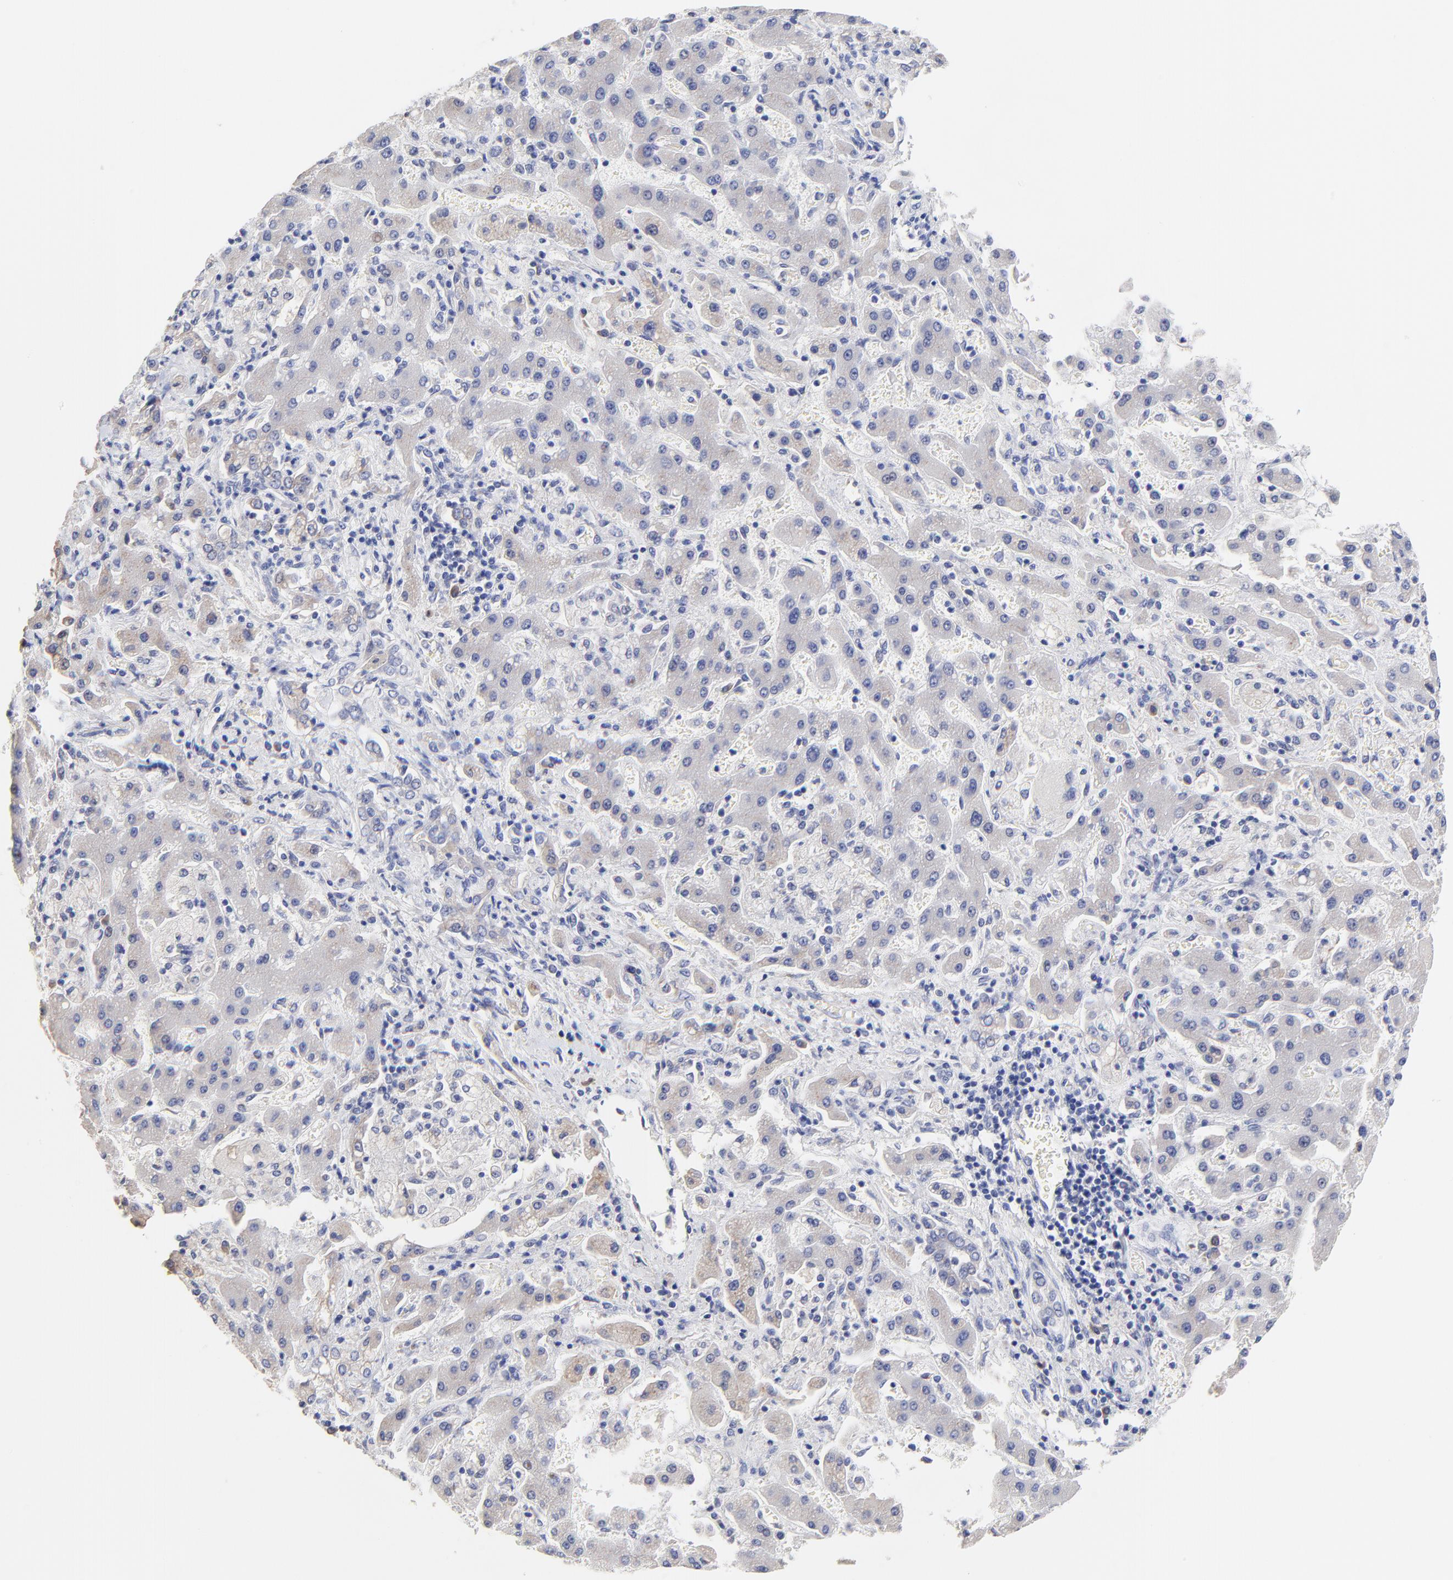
{"staining": {"intensity": "weak", "quantity": "25%-75%", "location": "cytoplasmic/membranous"}, "tissue": "liver cancer", "cell_type": "Tumor cells", "image_type": "cancer", "snomed": [{"axis": "morphology", "description": "Cholangiocarcinoma"}, {"axis": "topography", "description": "Liver"}], "caption": "Liver cholangiocarcinoma was stained to show a protein in brown. There is low levels of weak cytoplasmic/membranous expression in about 25%-75% of tumor cells.", "gene": "LAX1", "patient": {"sex": "male", "age": 50}}